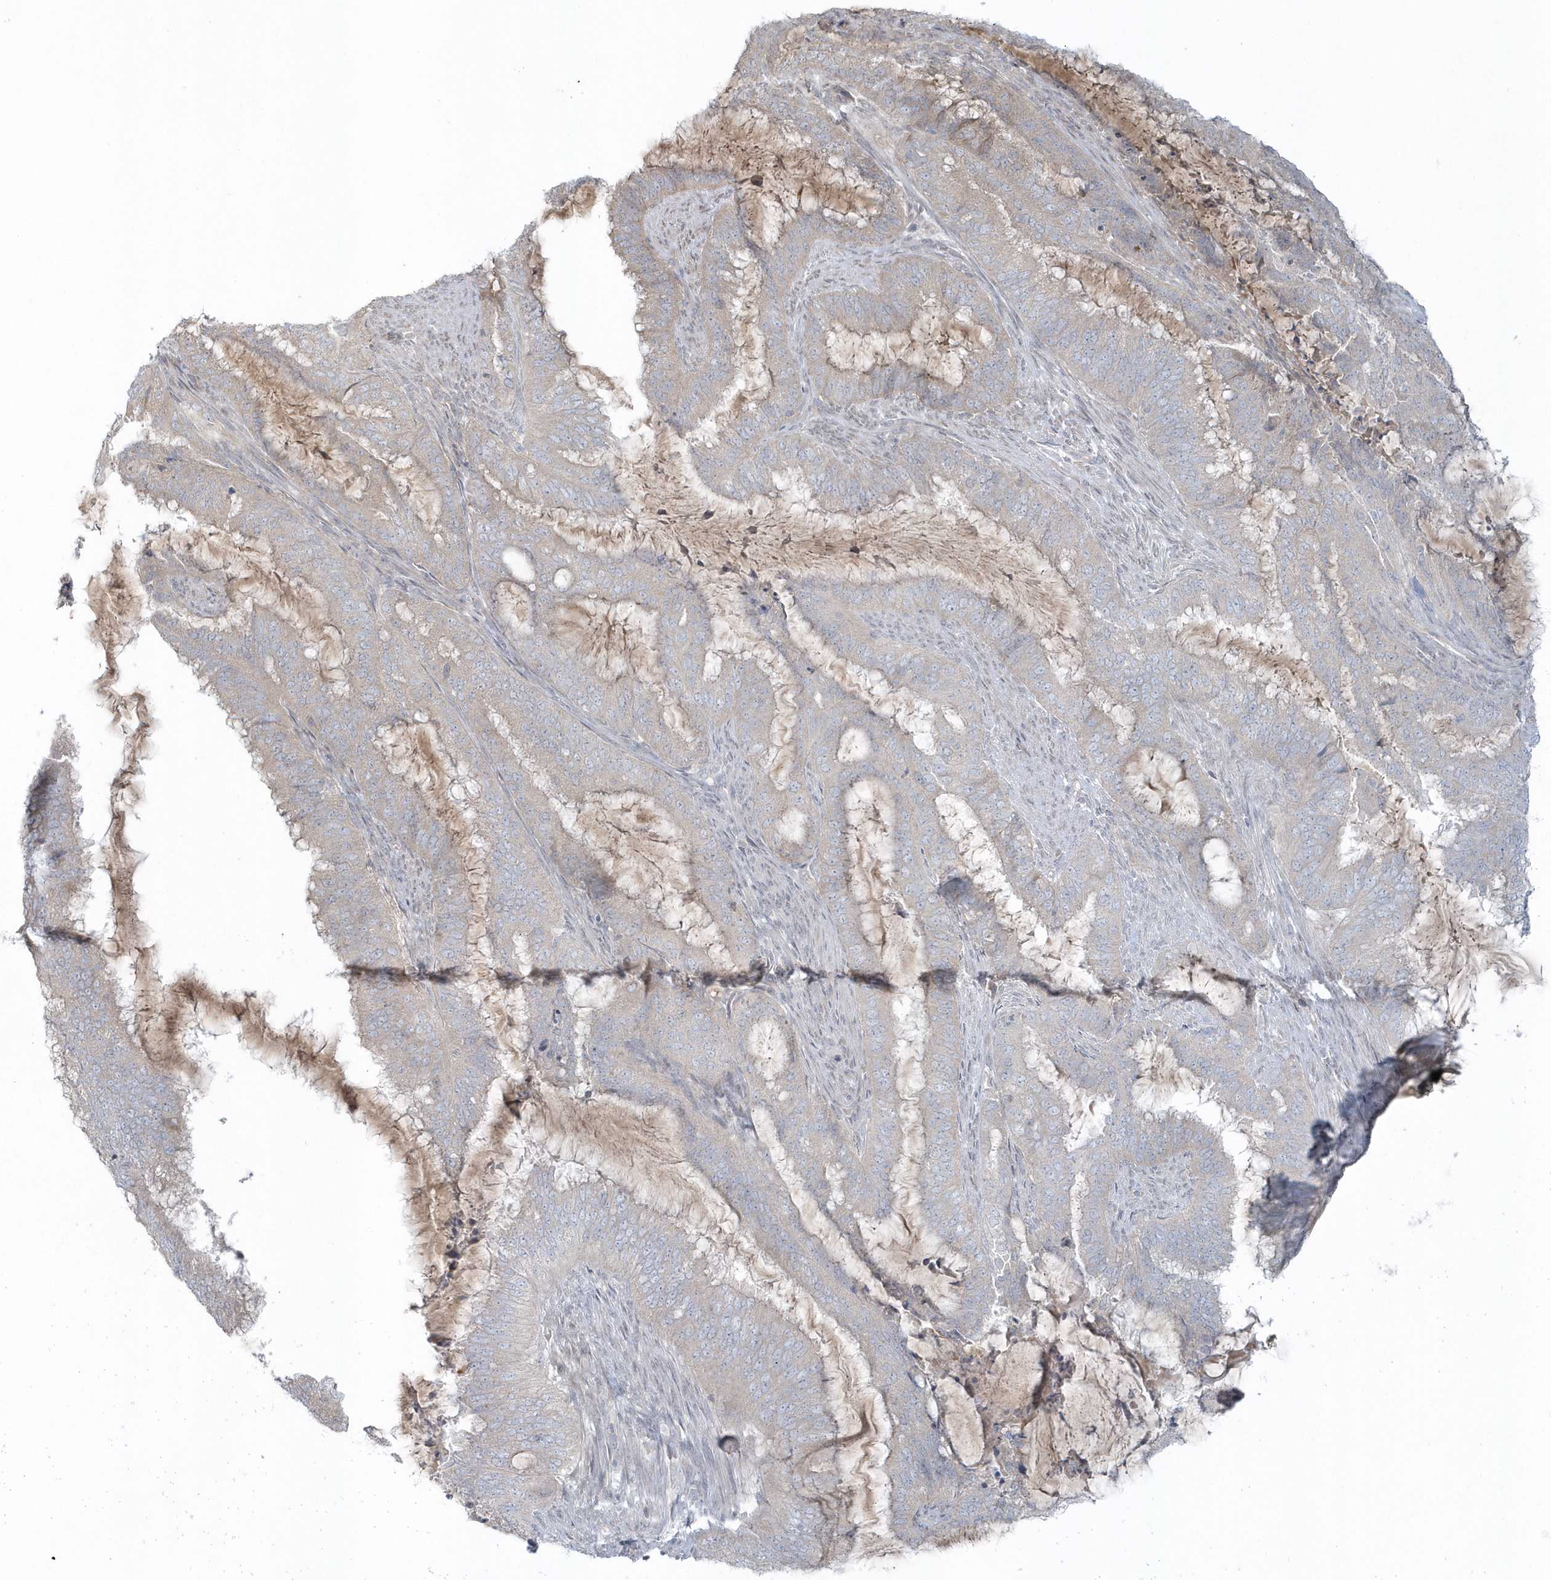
{"staining": {"intensity": "negative", "quantity": "none", "location": "none"}, "tissue": "endometrial cancer", "cell_type": "Tumor cells", "image_type": "cancer", "snomed": [{"axis": "morphology", "description": "Adenocarcinoma, NOS"}, {"axis": "topography", "description": "Endometrium"}], "caption": "High magnification brightfield microscopy of adenocarcinoma (endometrial) stained with DAB (3,3'-diaminobenzidine) (brown) and counterstained with hematoxylin (blue): tumor cells show no significant expression. (DAB (3,3'-diaminobenzidine) IHC with hematoxylin counter stain).", "gene": "BLTP3A", "patient": {"sex": "female", "age": 51}}